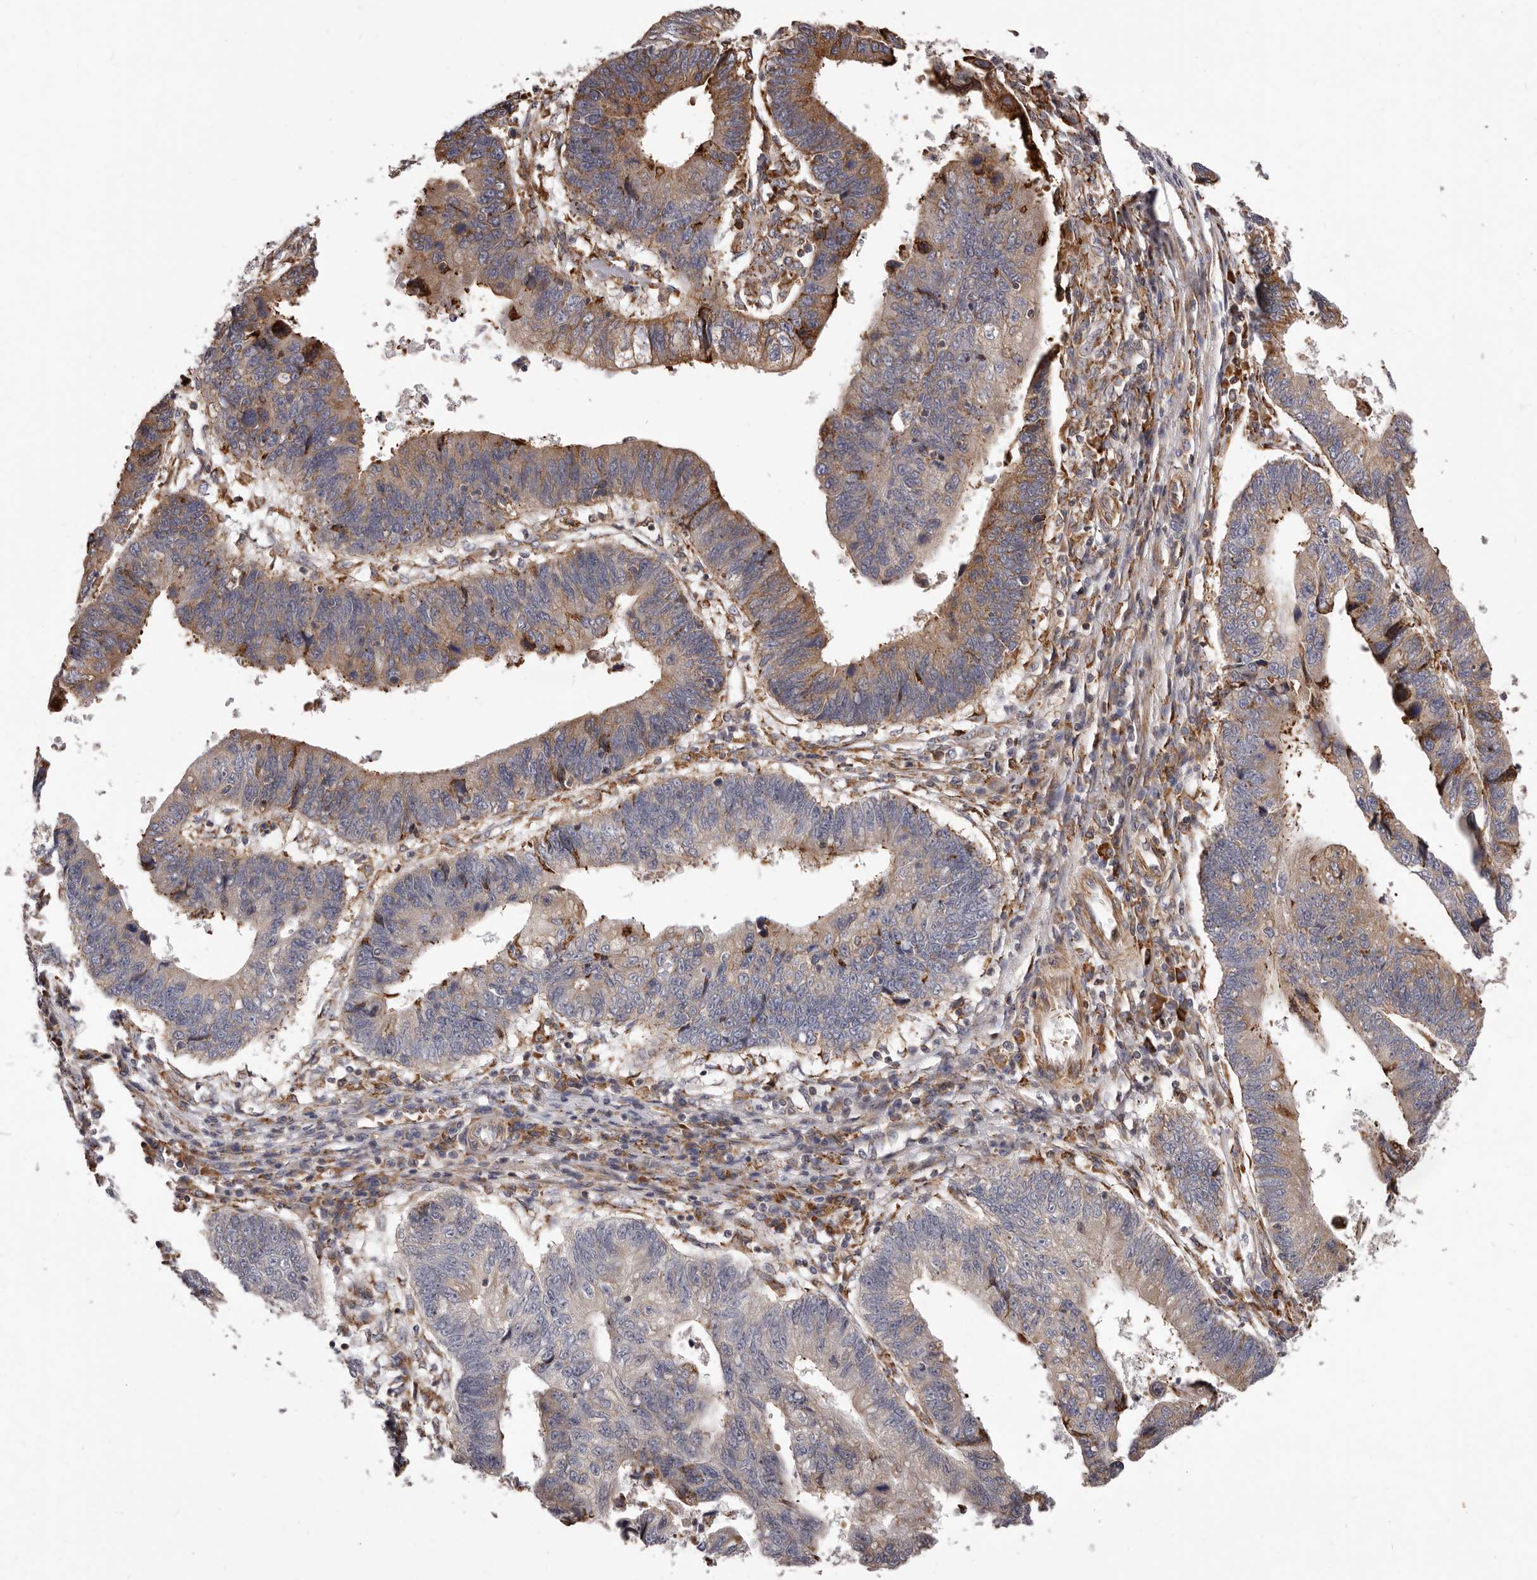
{"staining": {"intensity": "moderate", "quantity": "25%-75%", "location": "cytoplasmic/membranous"}, "tissue": "stomach cancer", "cell_type": "Tumor cells", "image_type": "cancer", "snomed": [{"axis": "morphology", "description": "Adenocarcinoma, NOS"}, {"axis": "topography", "description": "Stomach"}], "caption": "Human stomach adenocarcinoma stained with a protein marker displays moderate staining in tumor cells.", "gene": "ALPK1", "patient": {"sex": "male", "age": 59}}